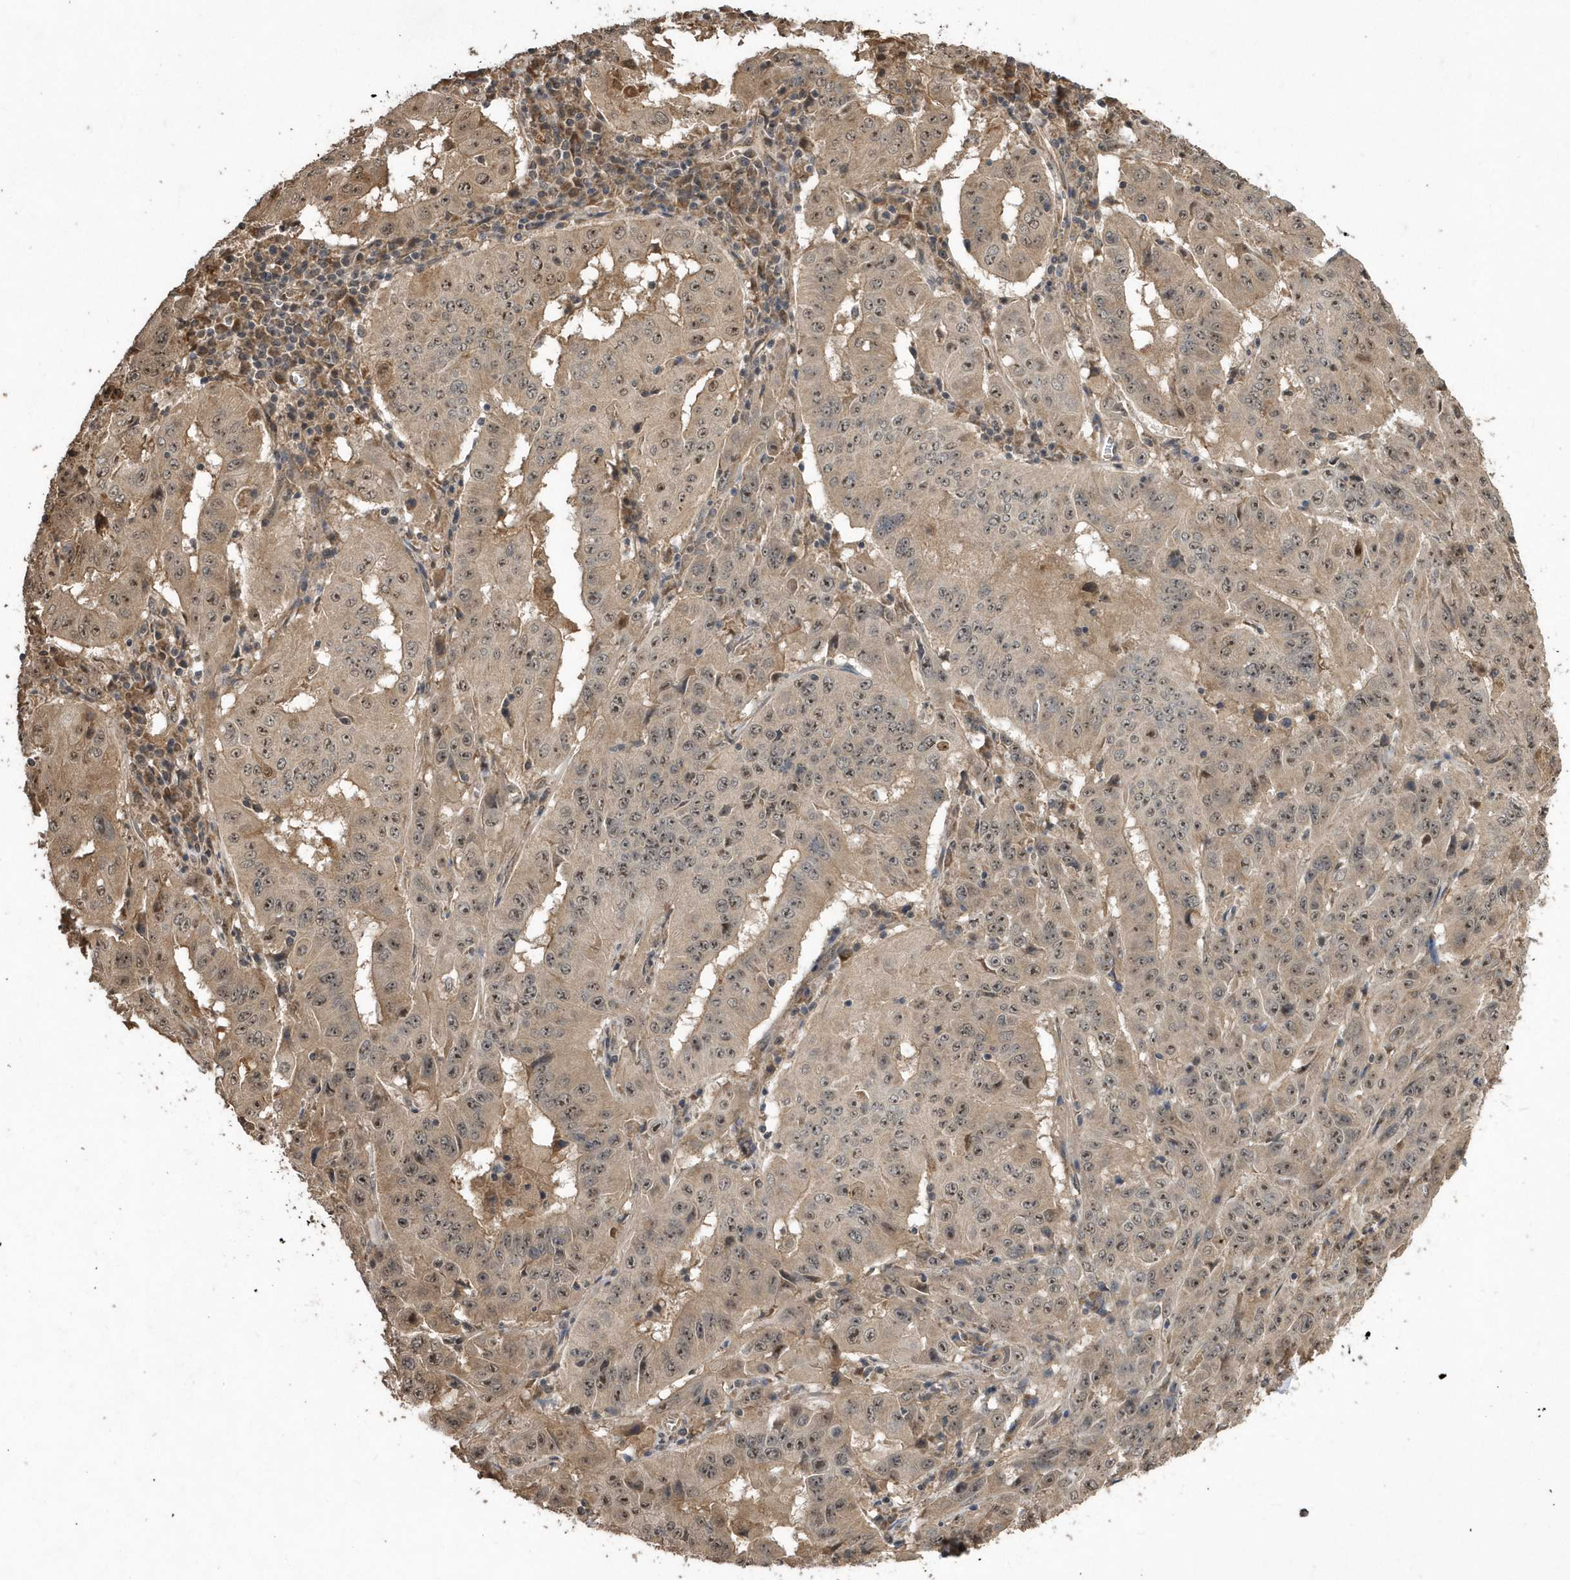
{"staining": {"intensity": "weak", "quantity": ">75%", "location": "cytoplasmic/membranous,nuclear"}, "tissue": "pancreatic cancer", "cell_type": "Tumor cells", "image_type": "cancer", "snomed": [{"axis": "morphology", "description": "Adenocarcinoma, NOS"}, {"axis": "topography", "description": "Pancreas"}], "caption": "Immunohistochemical staining of human adenocarcinoma (pancreatic) displays low levels of weak cytoplasmic/membranous and nuclear protein positivity in about >75% of tumor cells.", "gene": "WASHC5", "patient": {"sex": "male", "age": 63}}